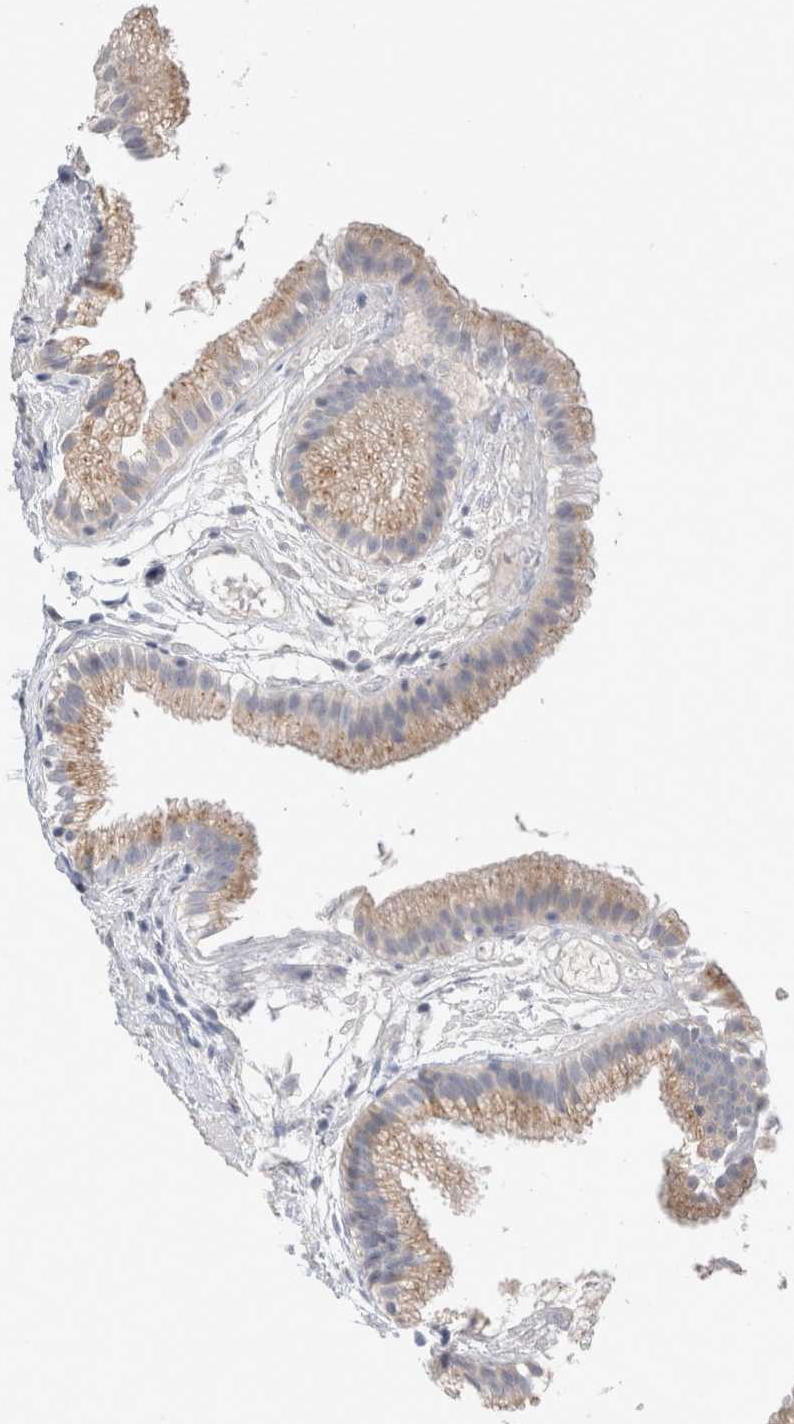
{"staining": {"intensity": "weak", "quantity": ">75%", "location": "cytoplasmic/membranous"}, "tissue": "gallbladder", "cell_type": "Glandular cells", "image_type": "normal", "snomed": [{"axis": "morphology", "description": "Normal tissue, NOS"}, {"axis": "topography", "description": "Gallbladder"}], "caption": "Immunohistochemical staining of normal human gallbladder shows low levels of weak cytoplasmic/membranous expression in about >75% of glandular cells. Ihc stains the protein in brown and the nuclei are stained blue.", "gene": "TRMT9B", "patient": {"sex": "female", "age": 26}}